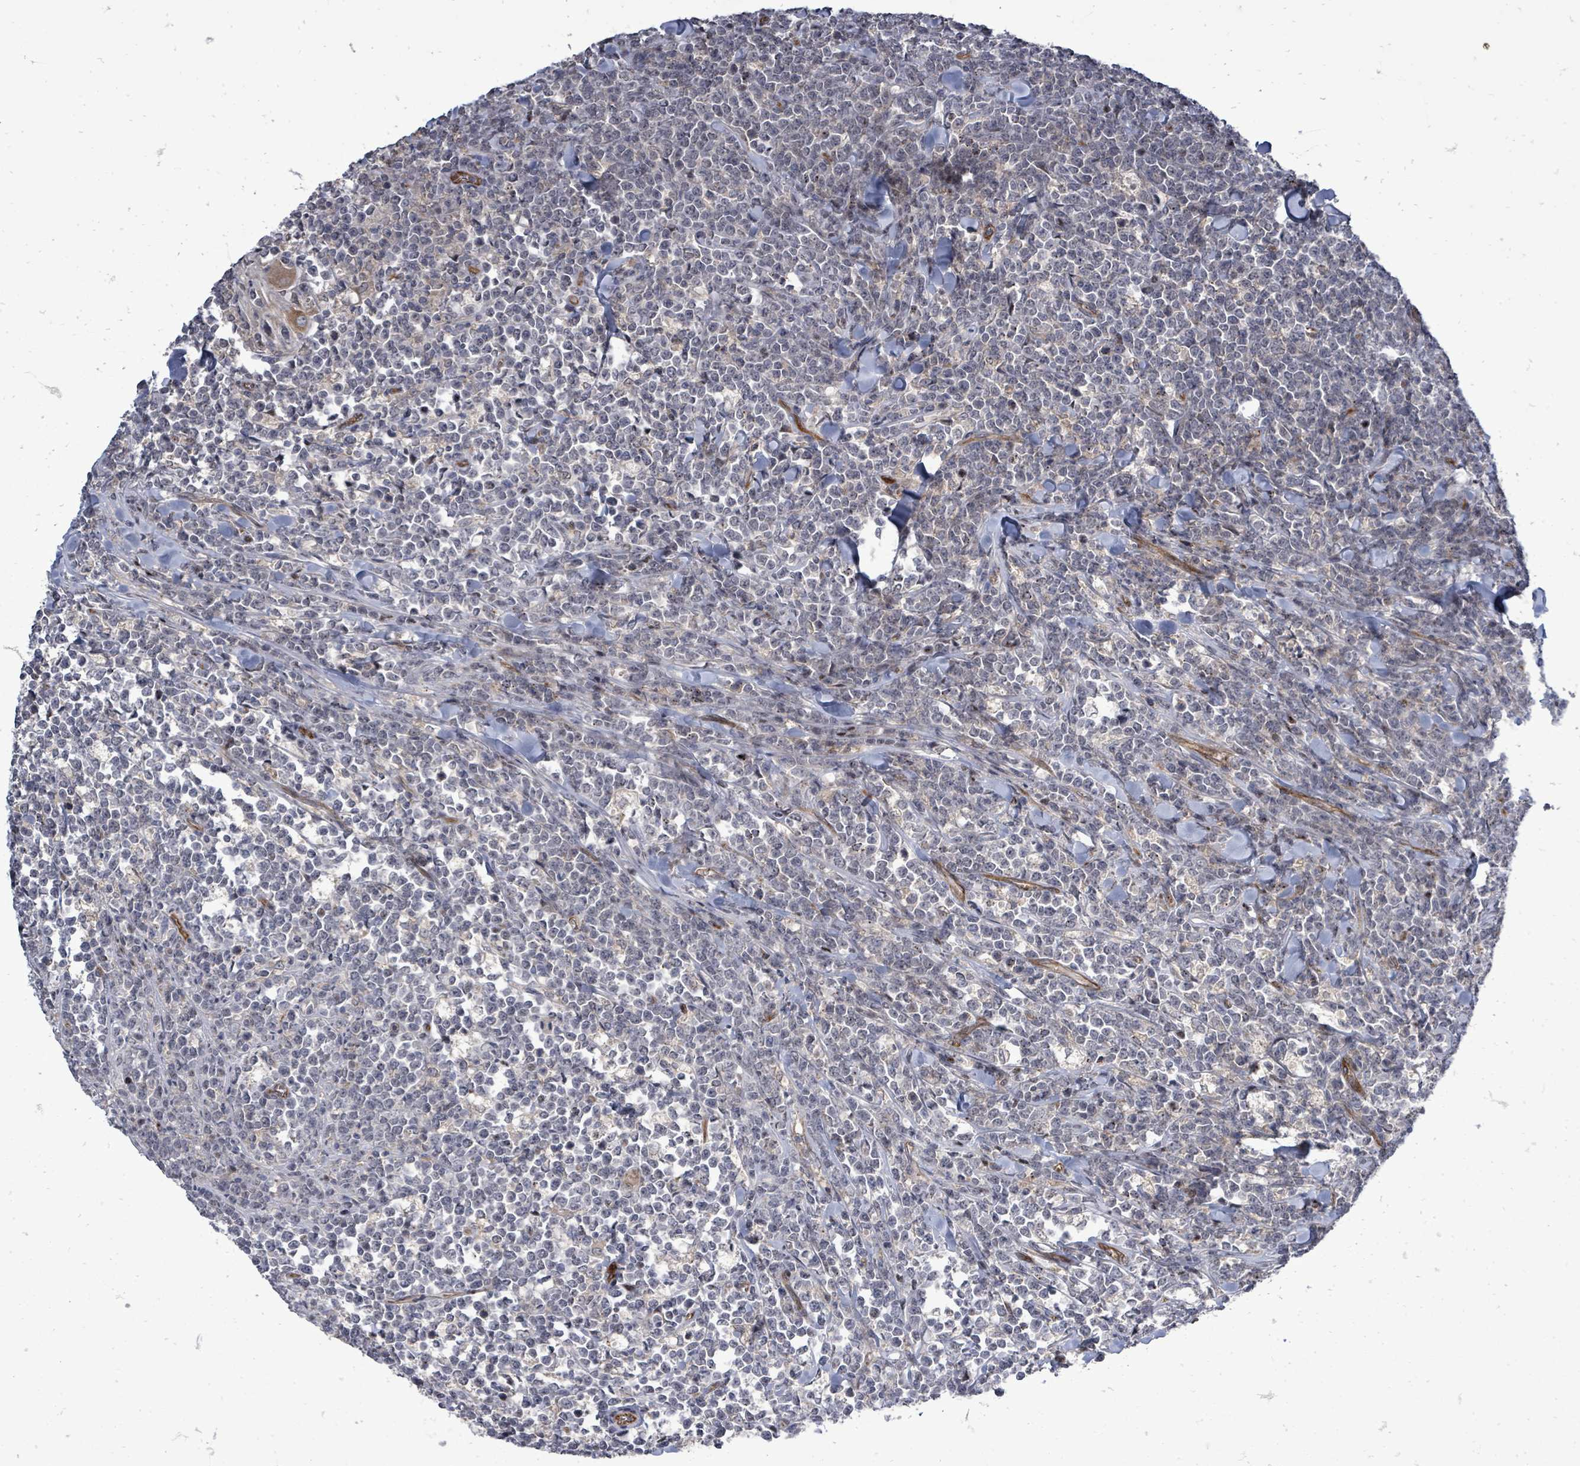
{"staining": {"intensity": "negative", "quantity": "none", "location": "none"}, "tissue": "lymphoma", "cell_type": "Tumor cells", "image_type": "cancer", "snomed": [{"axis": "morphology", "description": "Malignant lymphoma, non-Hodgkin's type, High grade"}, {"axis": "topography", "description": "Small intestine"}], "caption": "Image shows no protein expression in tumor cells of lymphoma tissue.", "gene": "RALGAPB", "patient": {"sex": "male", "age": 8}}